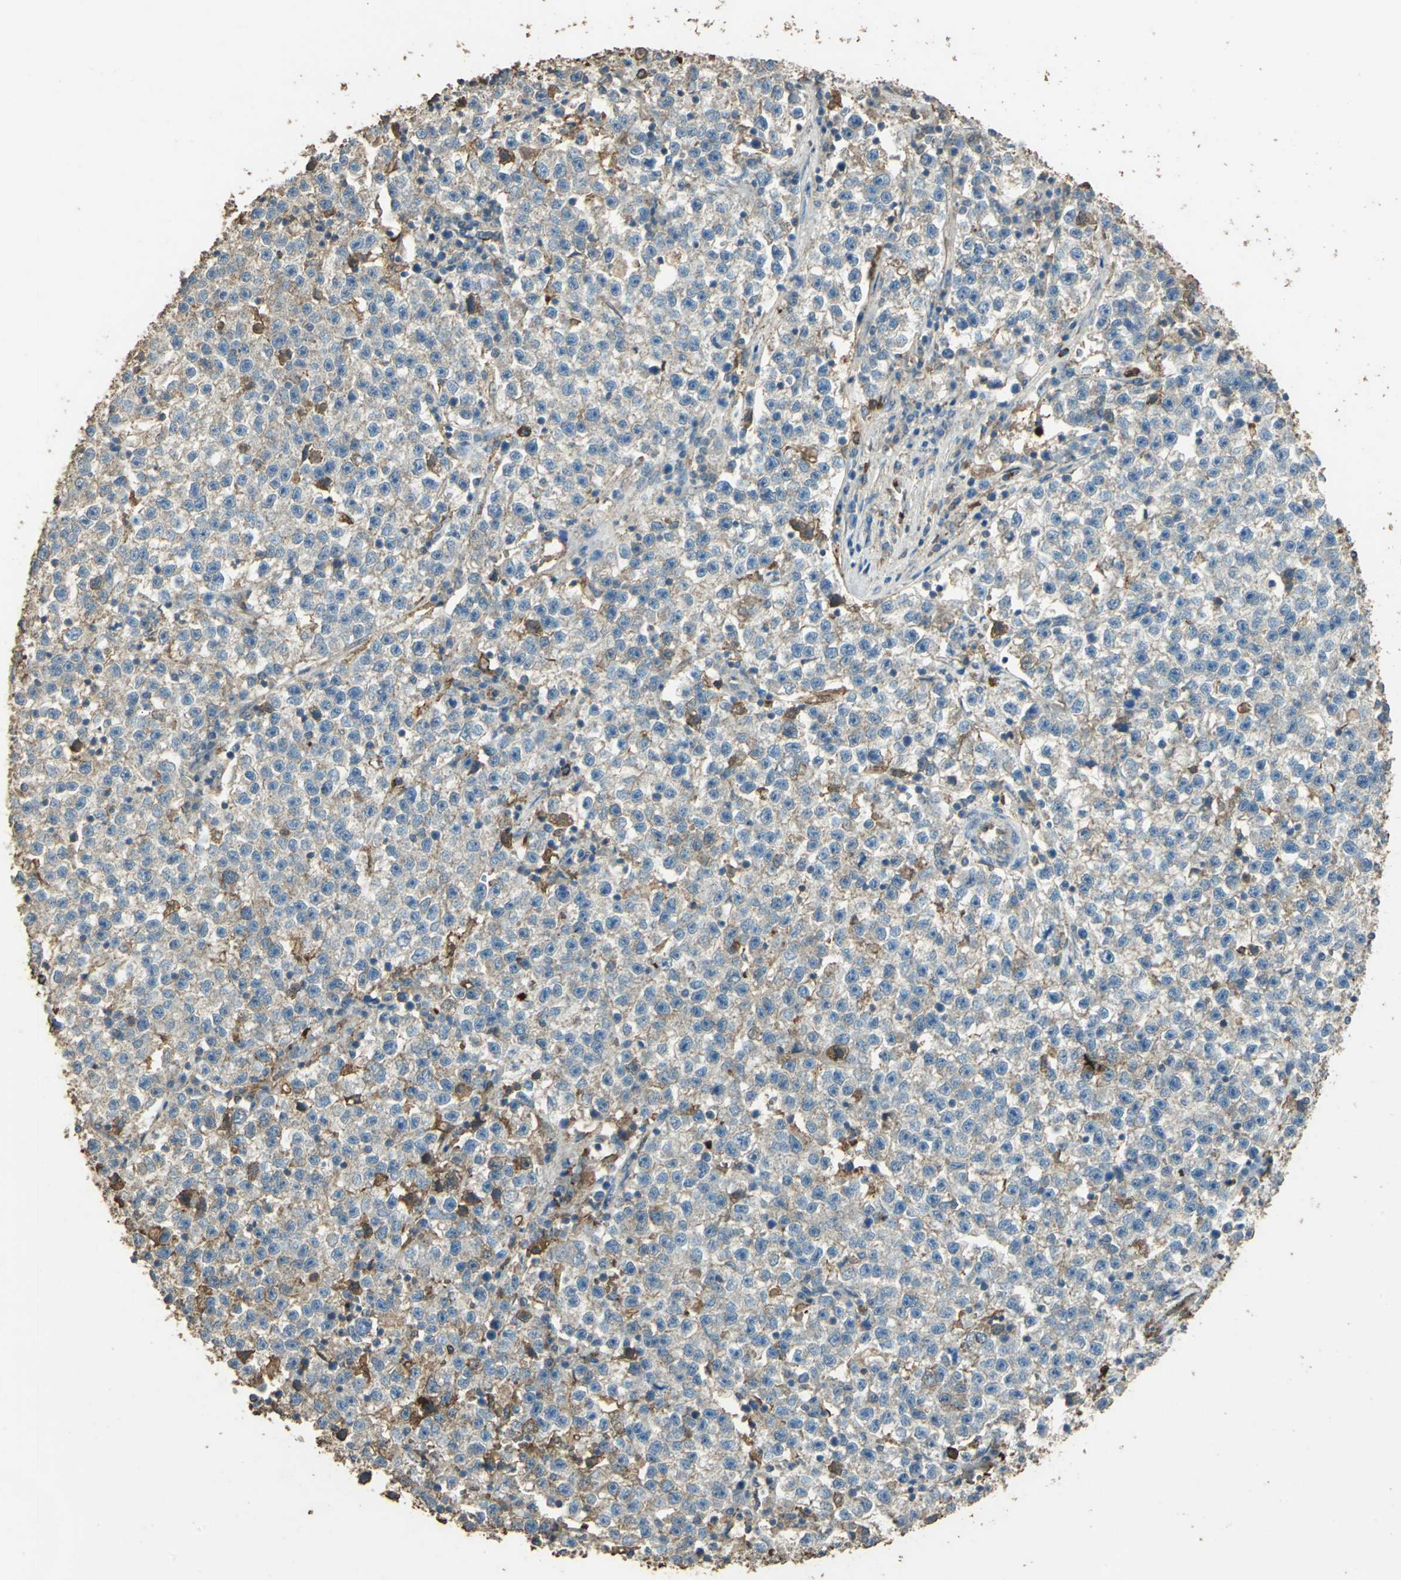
{"staining": {"intensity": "weak", "quantity": "25%-75%", "location": "cytoplasmic/membranous"}, "tissue": "testis cancer", "cell_type": "Tumor cells", "image_type": "cancer", "snomed": [{"axis": "morphology", "description": "Seminoma, NOS"}, {"axis": "topography", "description": "Testis"}], "caption": "An immunohistochemistry (IHC) photomicrograph of neoplastic tissue is shown. Protein staining in brown highlights weak cytoplasmic/membranous positivity in testis cancer within tumor cells. Using DAB (brown) and hematoxylin (blue) stains, captured at high magnification using brightfield microscopy.", "gene": "TRAPPC2", "patient": {"sex": "male", "age": 22}}